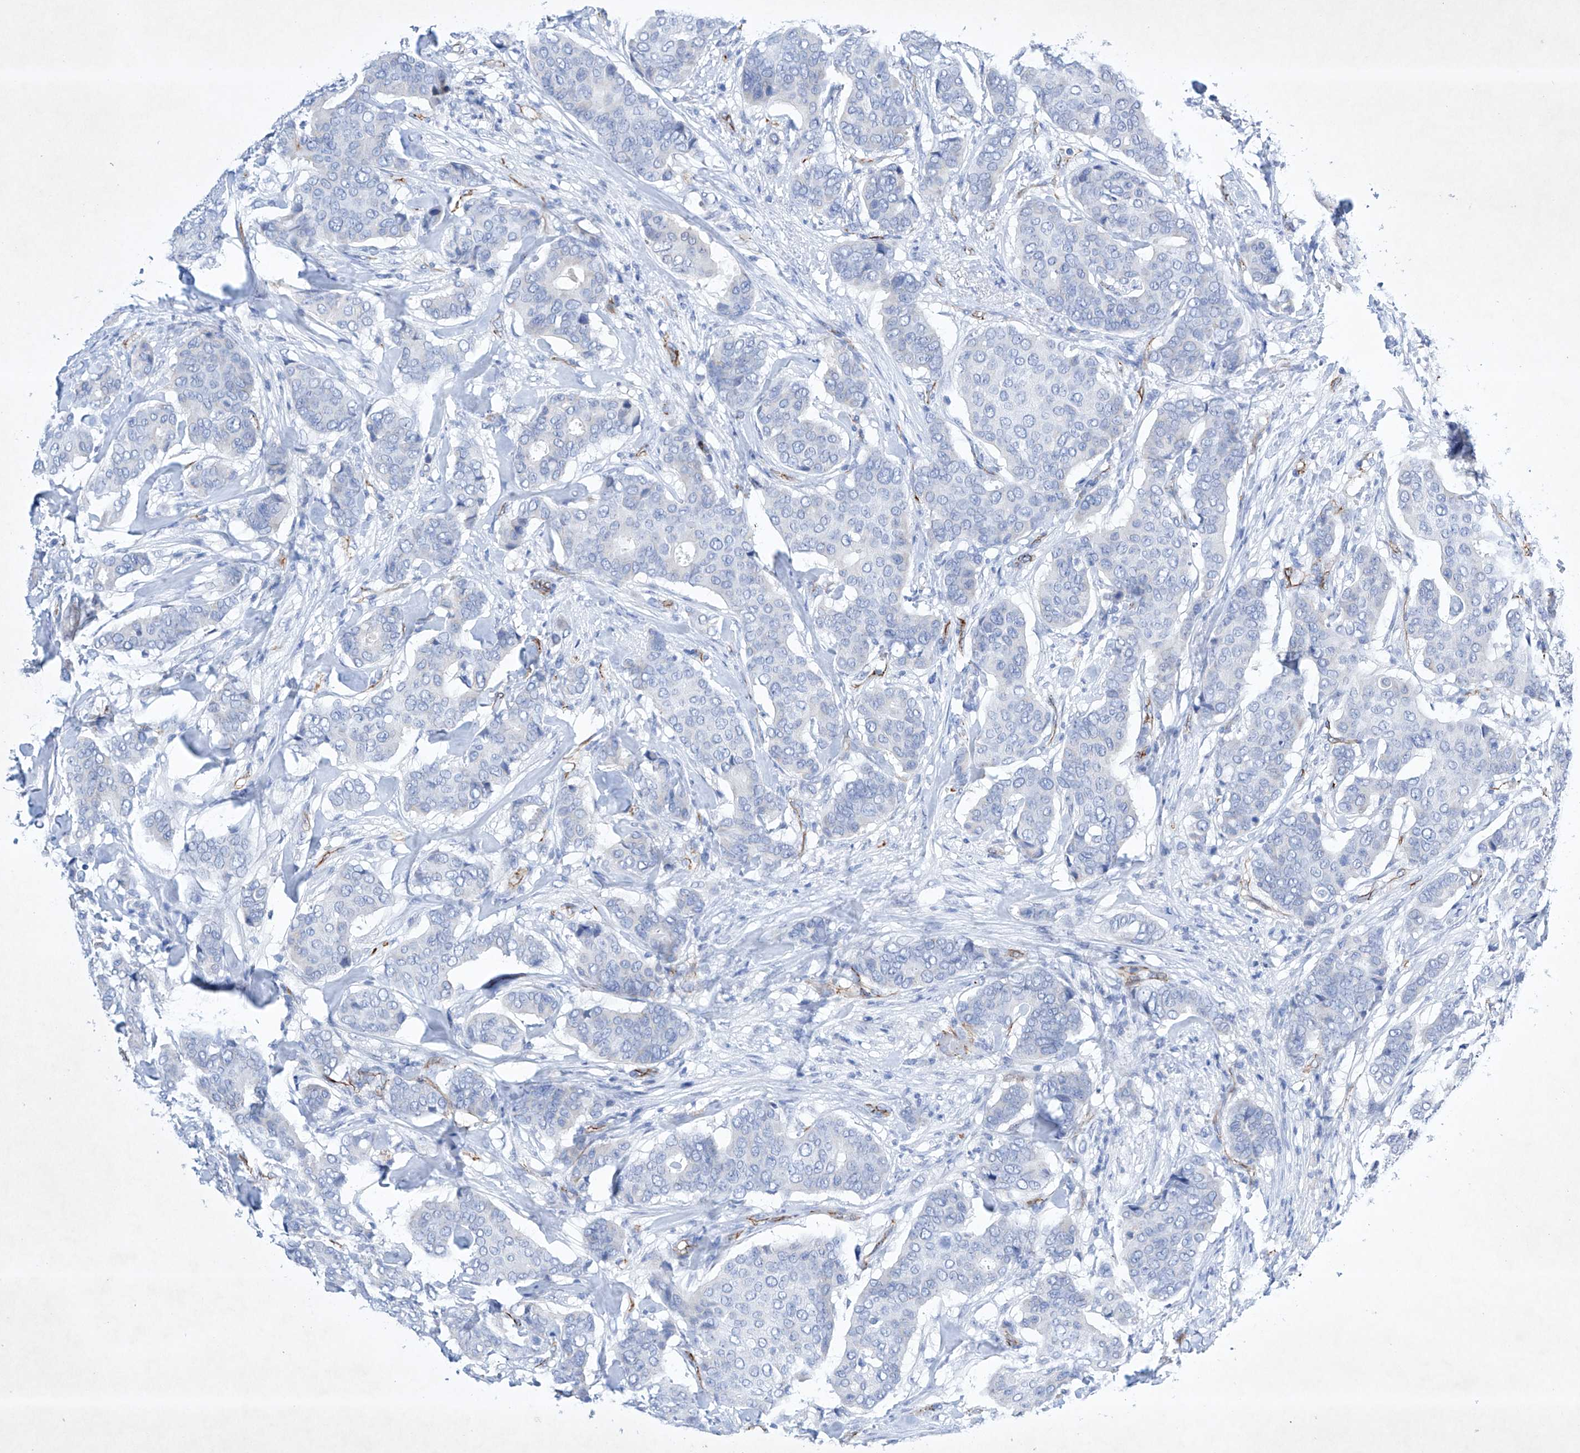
{"staining": {"intensity": "negative", "quantity": "none", "location": "none"}, "tissue": "breast cancer", "cell_type": "Tumor cells", "image_type": "cancer", "snomed": [{"axis": "morphology", "description": "Duct carcinoma"}, {"axis": "topography", "description": "Breast"}], "caption": "An image of human breast intraductal carcinoma is negative for staining in tumor cells. (Brightfield microscopy of DAB (3,3'-diaminobenzidine) immunohistochemistry (IHC) at high magnification).", "gene": "ETV7", "patient": {"sex": "female", "age": 75}}